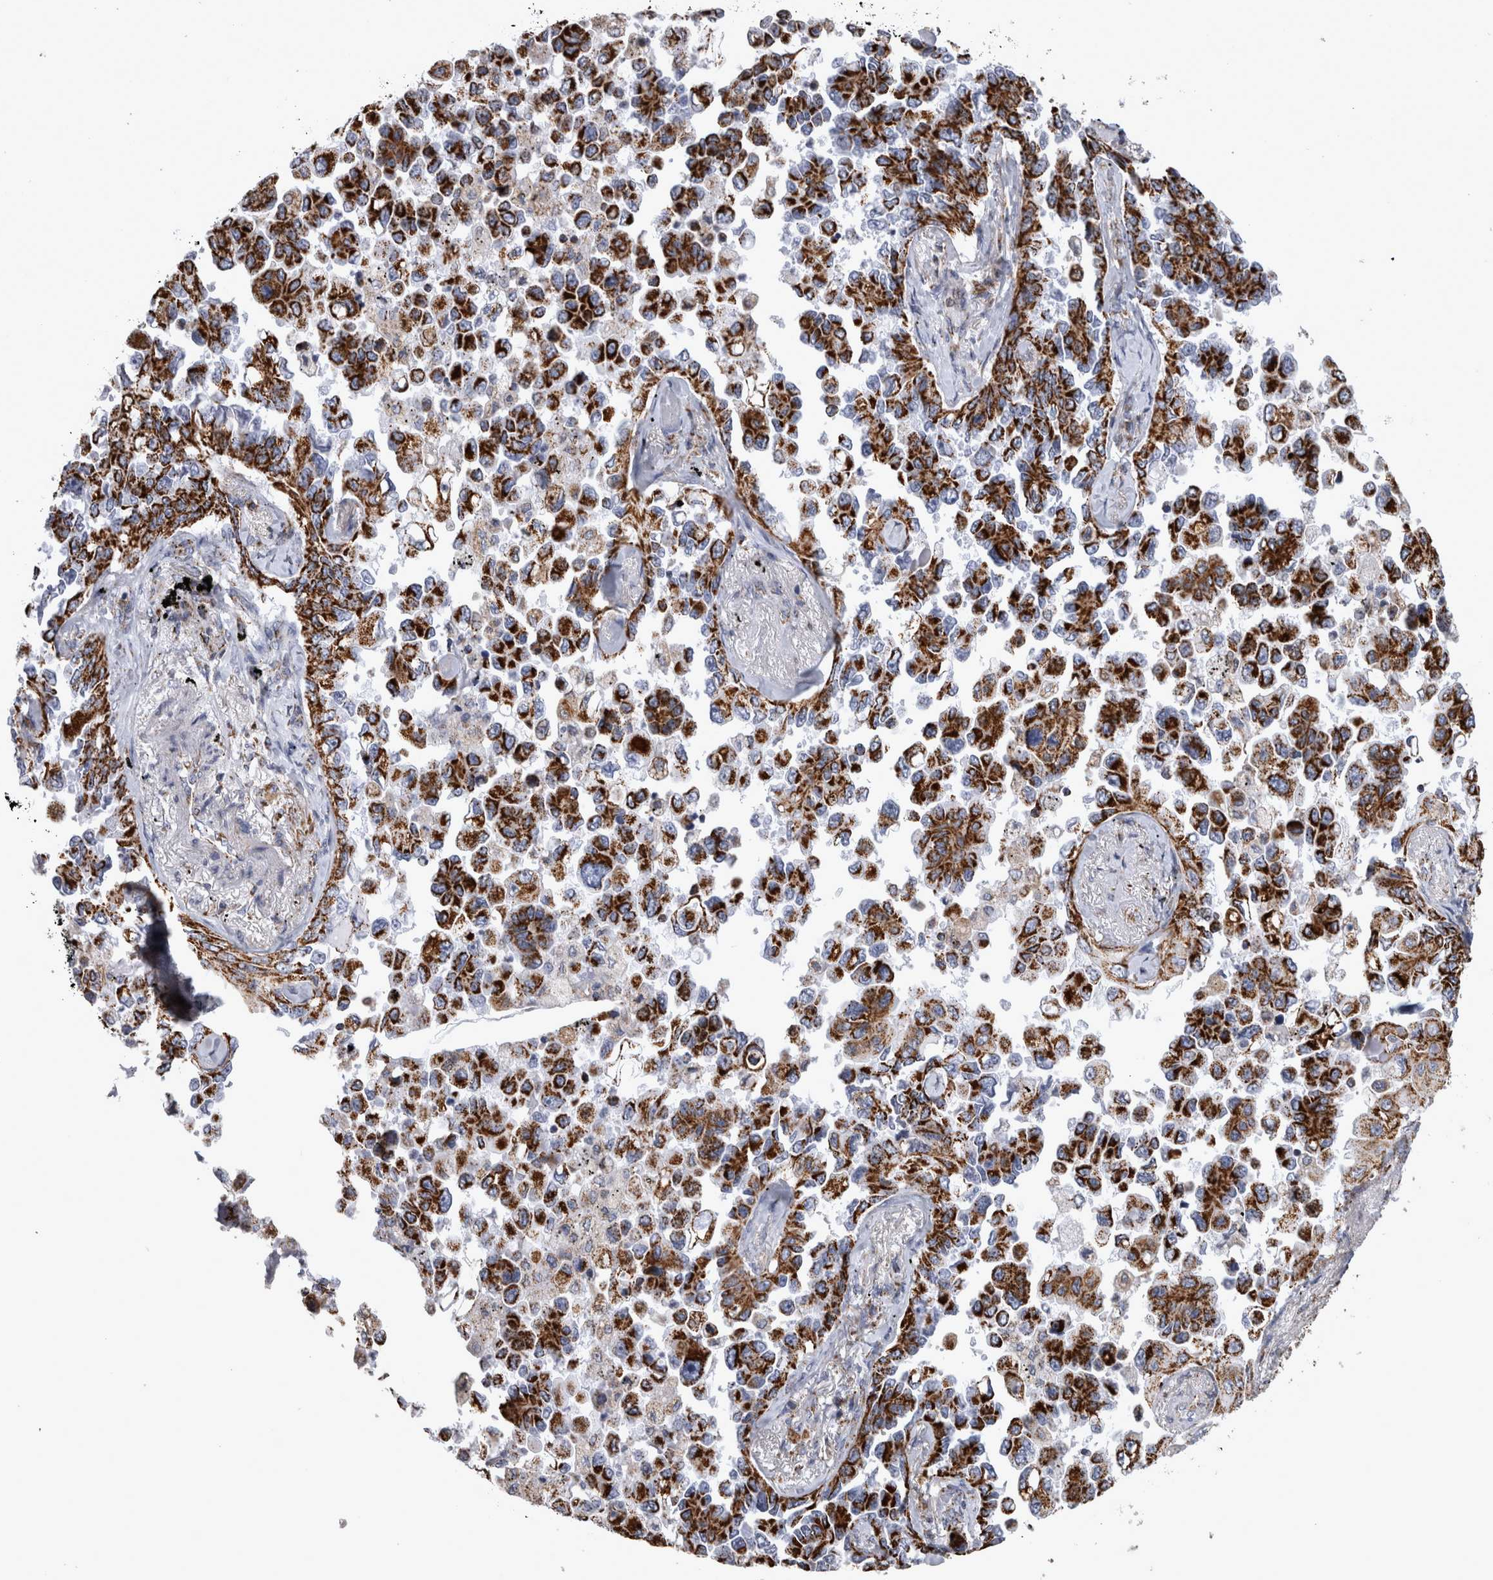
{"staining": {"intensity": "strong", "quantity": ">75%", "location": "cytoplasmic/membranous"}, "tissue": "lung cancer", "cell_type": "Tumor cells", "image_type": "cancer", "snomed": [{"axis": "morphology", "description": "Adenocarcinoma, NOS"}, {"axis": "topography", "description": "Lung"}], "caption": "An immunohistochemistry histopathology image of neoplastic tissue is shown. Protein staining in brown shows strong cytoplasmic/membranous positivity in lung adenocarcinoma within tumor cells.", "gene": "MDH2", "patient": {"sex": "female", "age": 67}}